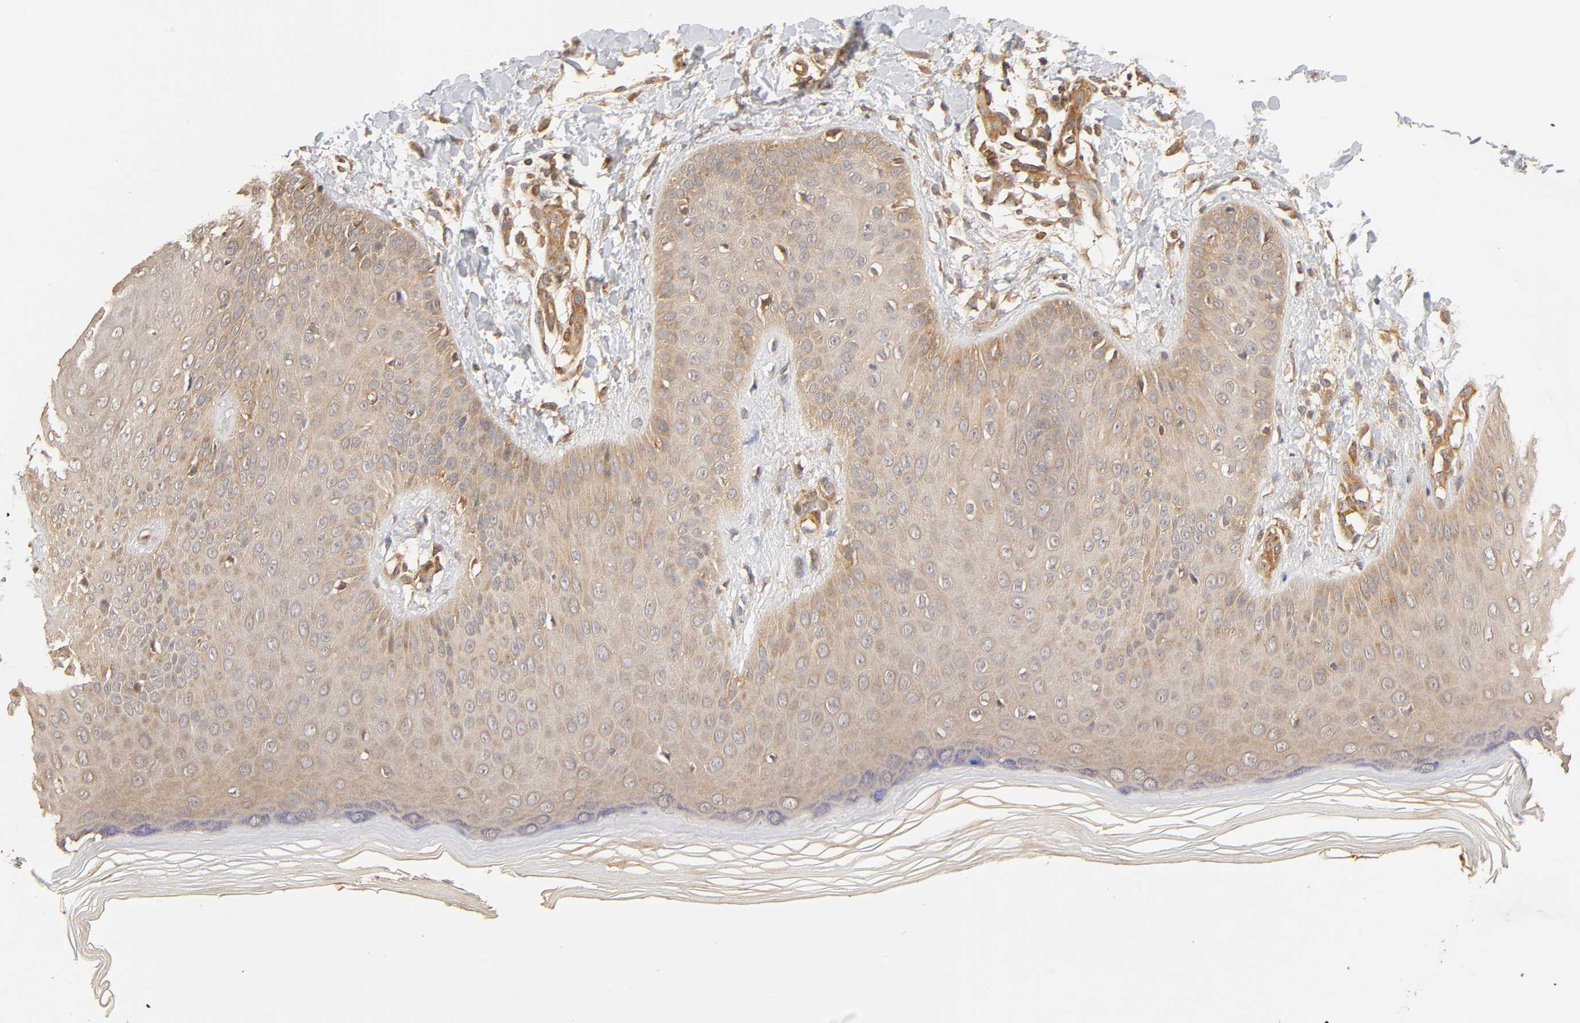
{"staining": {"intensity": "strong", "quantity": ">75%", "location": "cytoplasmic/membranous"}, "tissue": "skin", "cell_type": "Epidermal cells", "image_type": "normal", "snomed": [{"axis": "morphology", "description": "Normal tissue, NOS"}, {"axis": "morphology", "description": "Inflammation, NOS"}, {"axis": "topography", "description": "Soft tissue"}, {"axis": "topography", "description": "Anal"}], "caption": "Immunohistochemical staining of normal human skin shows >75% levels of strong cytoplasmic/membranous protein expression in approximately >75% of epidermal cells.", "gene": "EPS8", "patient": {"sex": "female", "age": 15}}